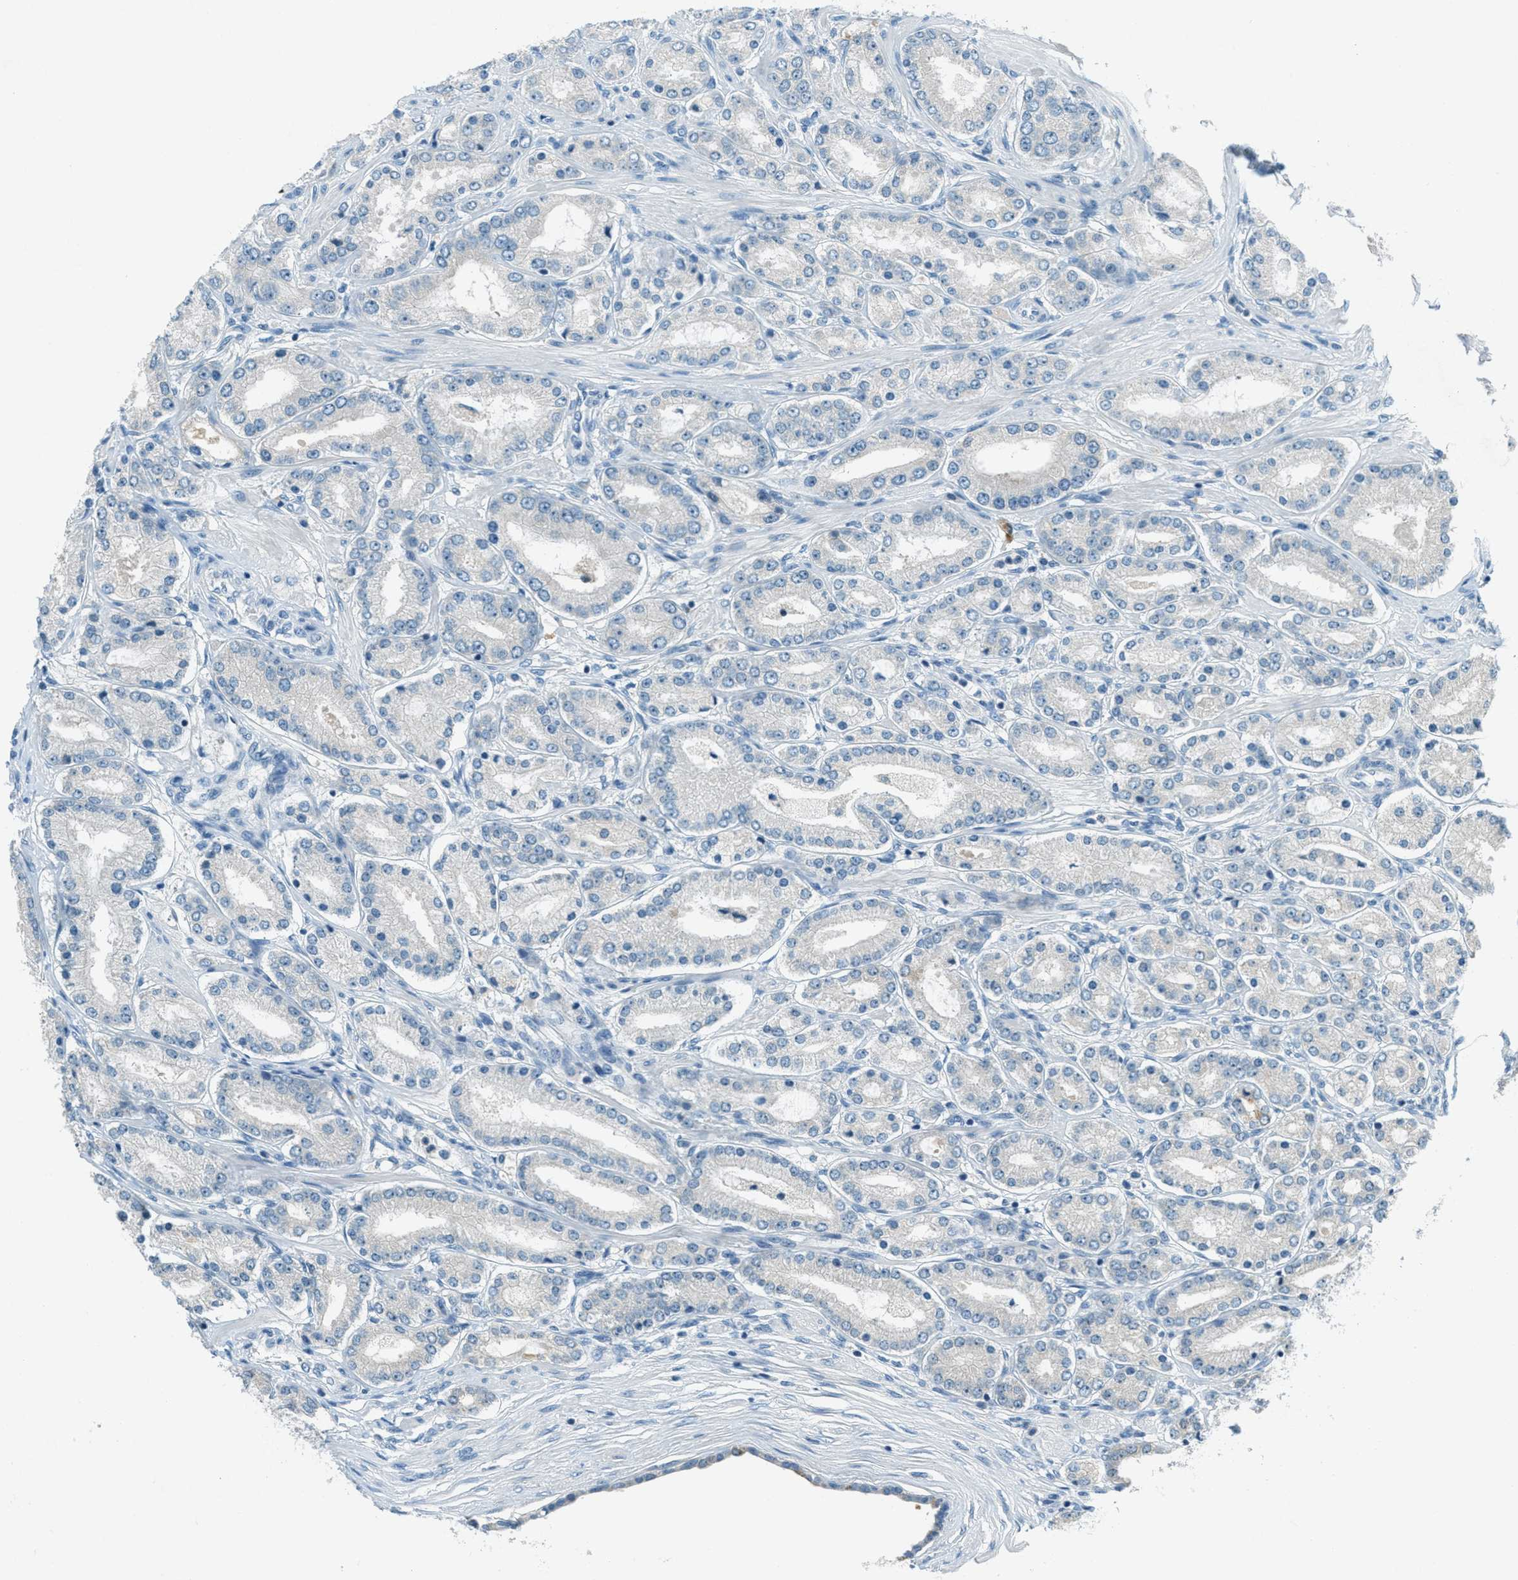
{"staining": {"intensity": "negative", "quantity": "none", "location": "none"}, "tissue": "prostate cancer", "cell_type": "Tumor cells", "image_type": "cancer", "snomed": [{"axis": "morphology", "description": "Adenocarcinoma, Low grade"}, {"axis": "topography", "description": "Prostate"}], "caption": "Low-grade adenocarcinoma (prostate) stained for a protein using immunohistochemistry (IHC) displays no positivity tumor cells.", "gene": "MSLN", "patient": {"sex": "male", "age": 63}}